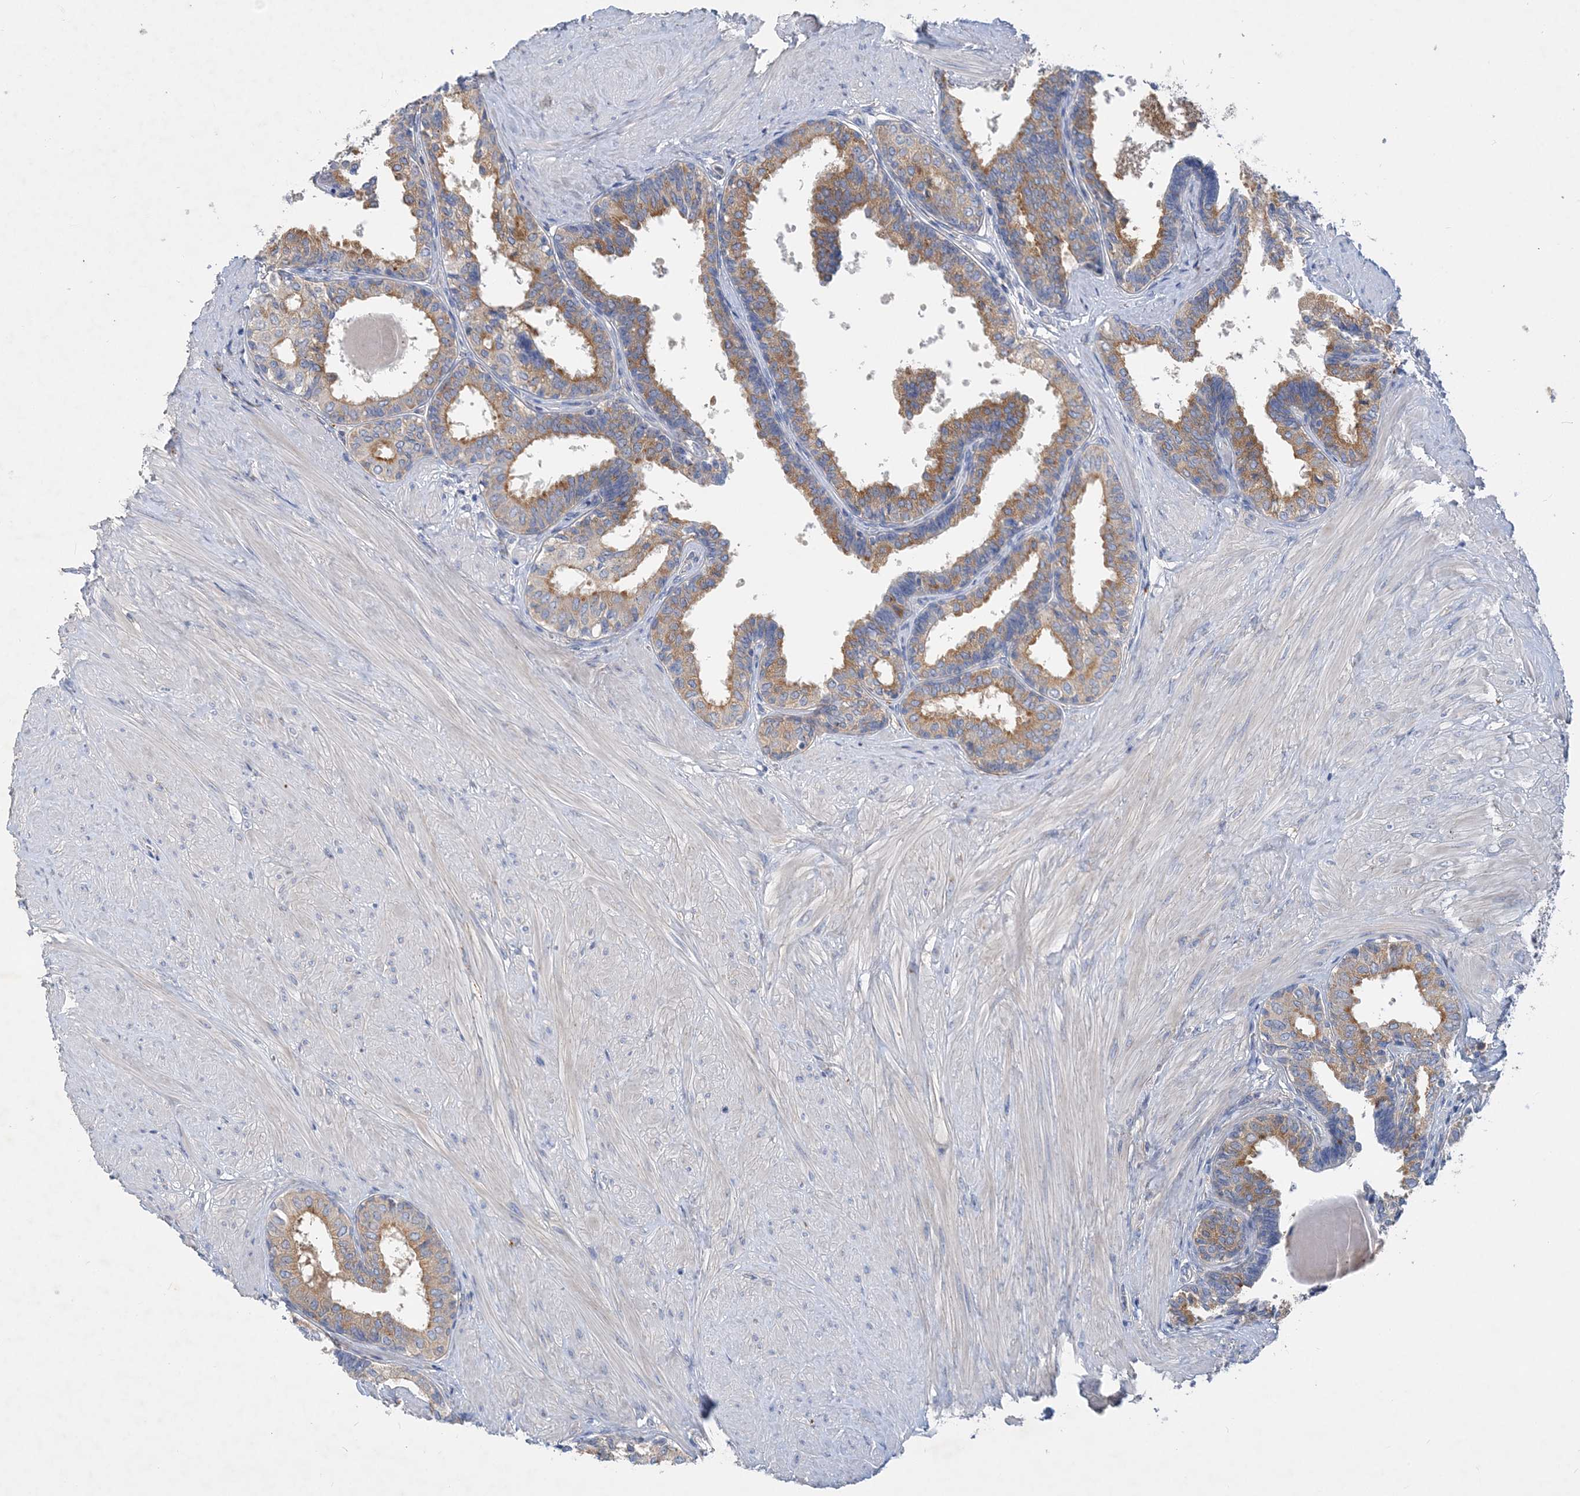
{"staining": {"intensity": "moderate", "quantity": ">75%", "location": "cytoplasmic/membranous"}, "tissue": "prostate", "cell_type": "Glandular cells", "image_type": "normal", "snomed": [{"axis": "morphology", "description": "Normal tissue, NOS"}, {"axis": "topography", "description": "Prostate"}], "caption": "A histopathology image of human prostate stained for a protein shows moderate cytoplasmic/membranous brown staining in glandular cells.", "gene": "GRINA", "patient": {"sex": "male", "age": 48}}